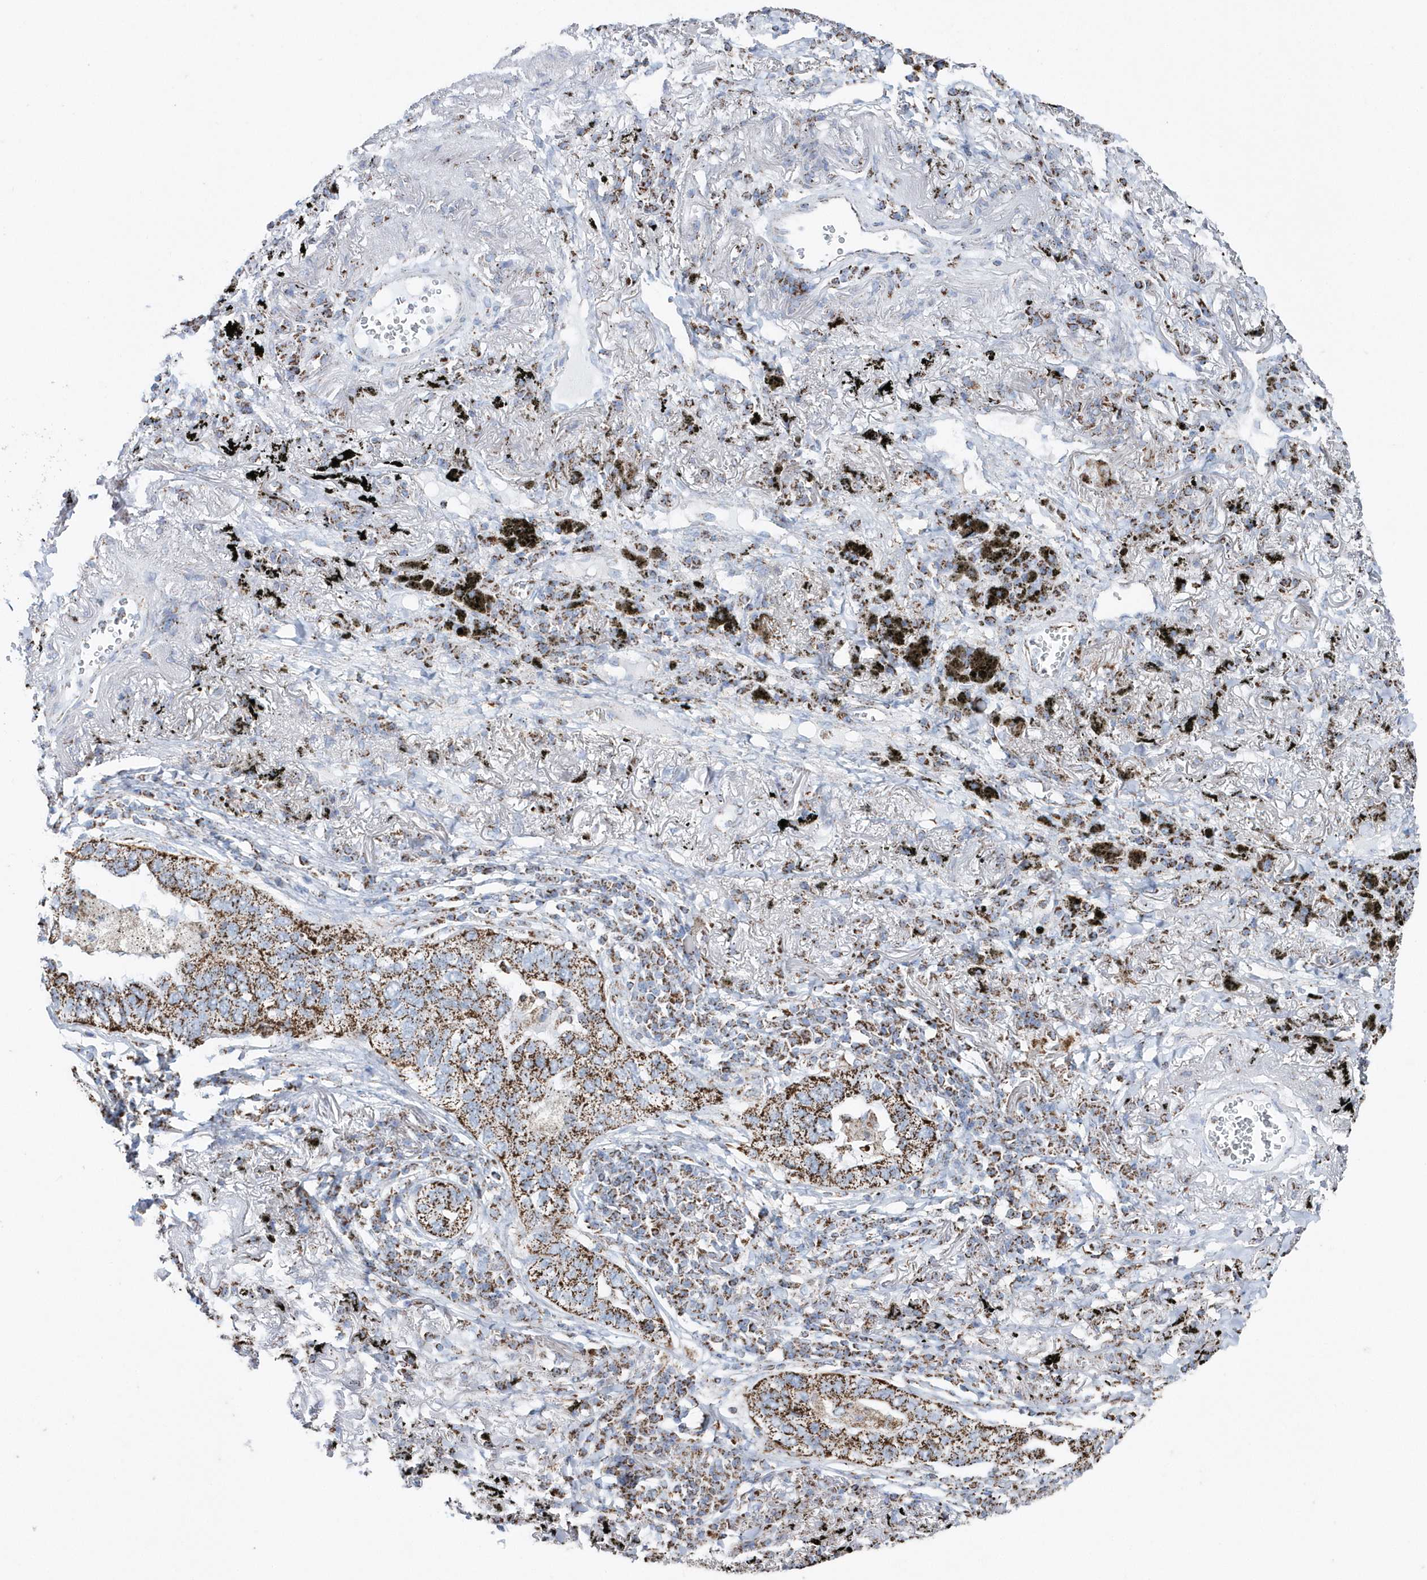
{"staining": {"intensity": "moderate", "quantity": ">75%", "location": "cytoplasmic/membranous"}, "tissue": "lung cancer", "cell_type": "Tumor cells", "image_type": "cancer", "snomed": [{"axis": "morphology", "description": "Adenocarcinoma, NOS"}, {"axis": "topography", "description": "Lung"}], "caption": "Lung cancer (adenocarcinoma) stained with IHC demonstrates moderate cytoplasmic/membranous staining in about >75% of tumor cells.", "gene": "TMCO6", "patient": {"sex": "male", "age": 65}}